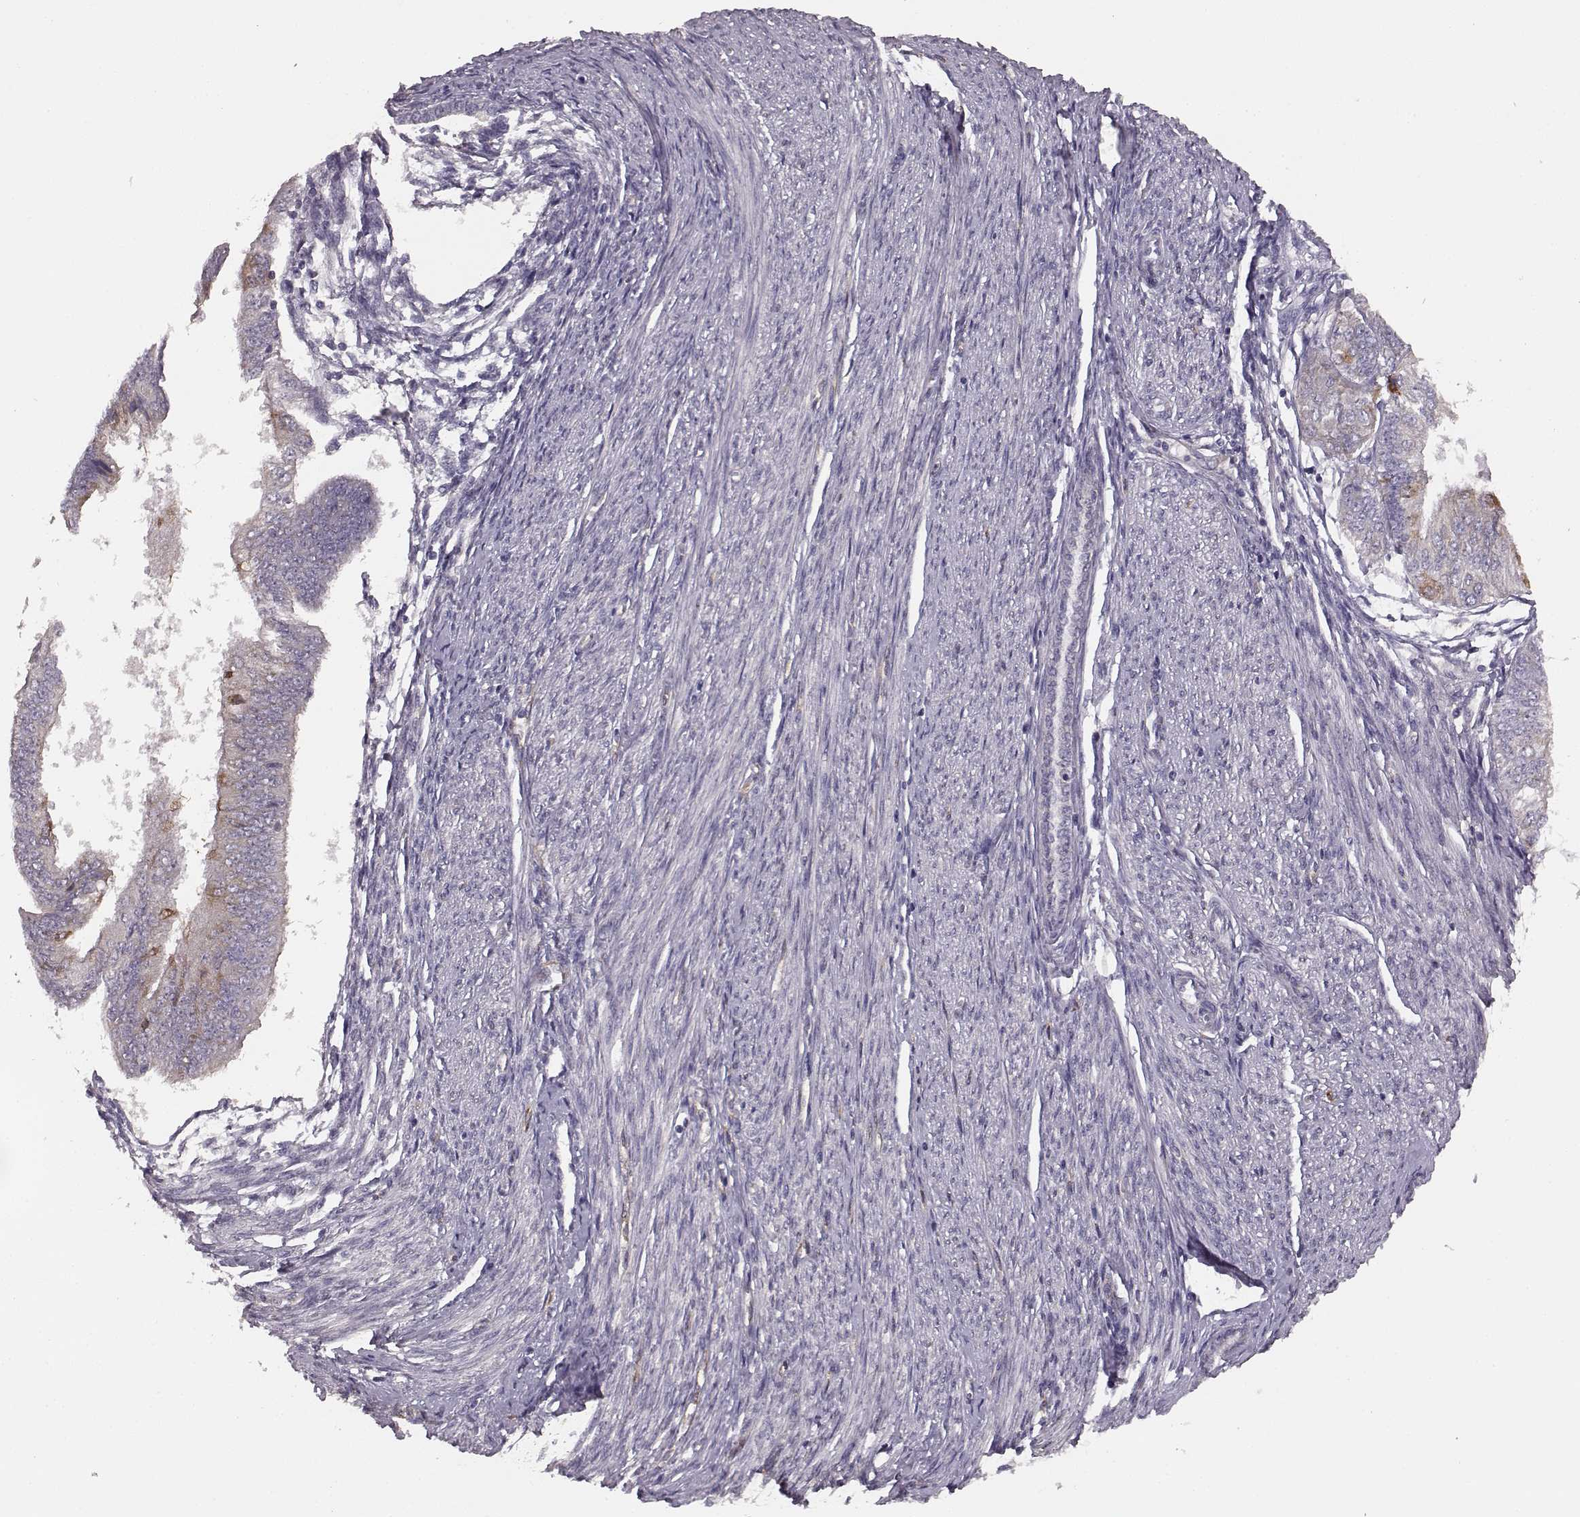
{"staining": {"intensity": "moderate", "quantity": "<25%", "location": "cytoplasmic/membranous"}, "tissue": "endometrial cancer", "cell_type": "Tumor cells", "image_type": "cancer", "snomed": [{"axis": "morphology", "description": "Adenocarcinoma, NOS"}, {"axis": "topography", "description": "Endometrium"}], "caption": "Endometrial cancer (adenocarcinoma) tissue shows moderate cytoplasmic/membranous staining in approximately <25% of tumor cells, visualized by immunohistochemistry.", "gene": "GHR", "patient": {"sex": "female", "age": 58}}